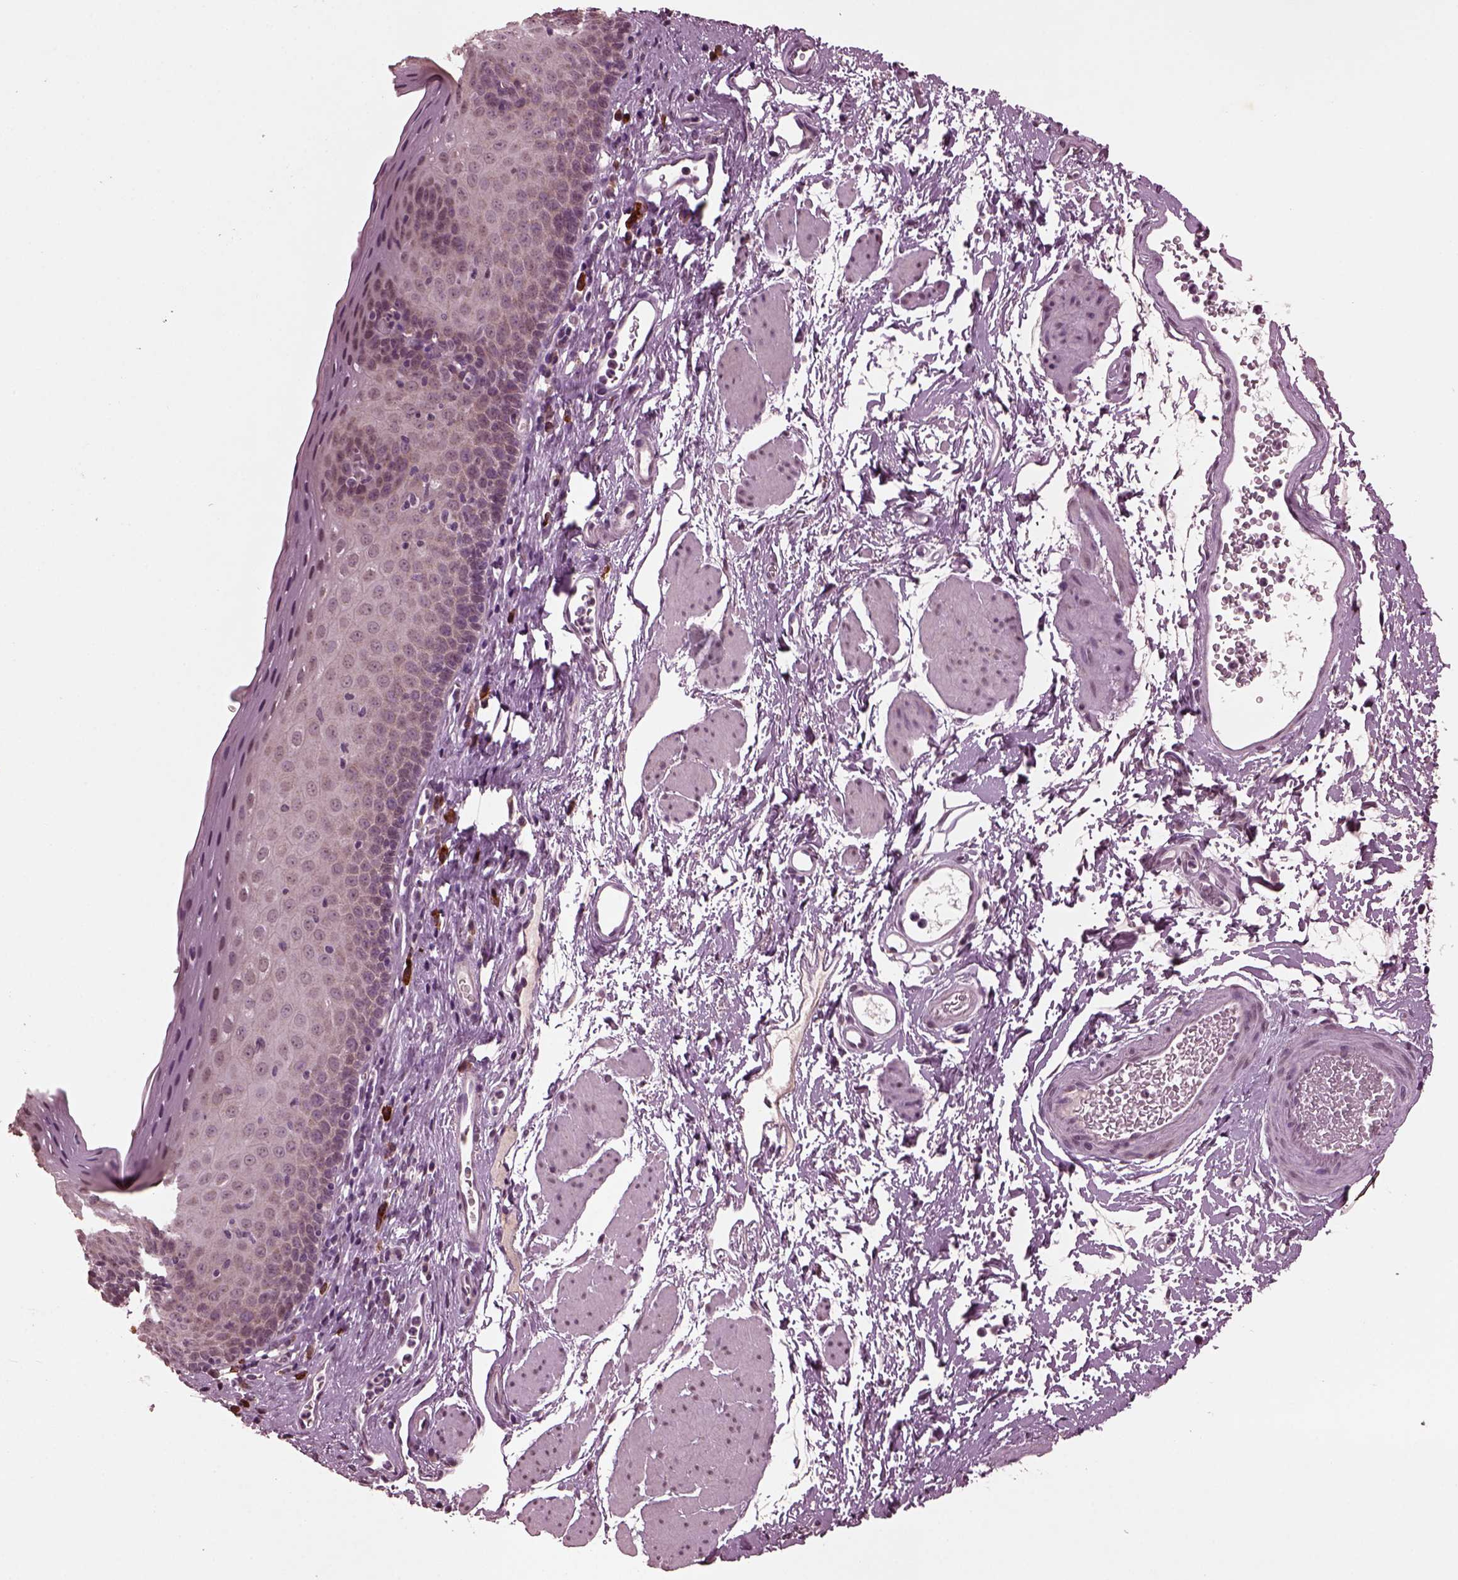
{"staining": {"intensity": "negative", "quantity": "none", "location": "none"}, "tissue": "esophagus", "cell_type": "Squamous epithelial cells", "image_type": "normal", "snomed": [{"axis": "morphology", "description": "Normal tissue, NOS"}, {"axis": "topography", "description": "Esophagus"}], "caption": "The micrograph demonstrates no staining of squamous epithelial cells in unremarkable esophagus. The staining was performed using DAB to visualize the protein expression in brown, while the nuclei were stained in blue with hematoxylin (Magnification: 20x).", "gene": "IL18RAP", "patient": {"sex": "female", "age": 64}}